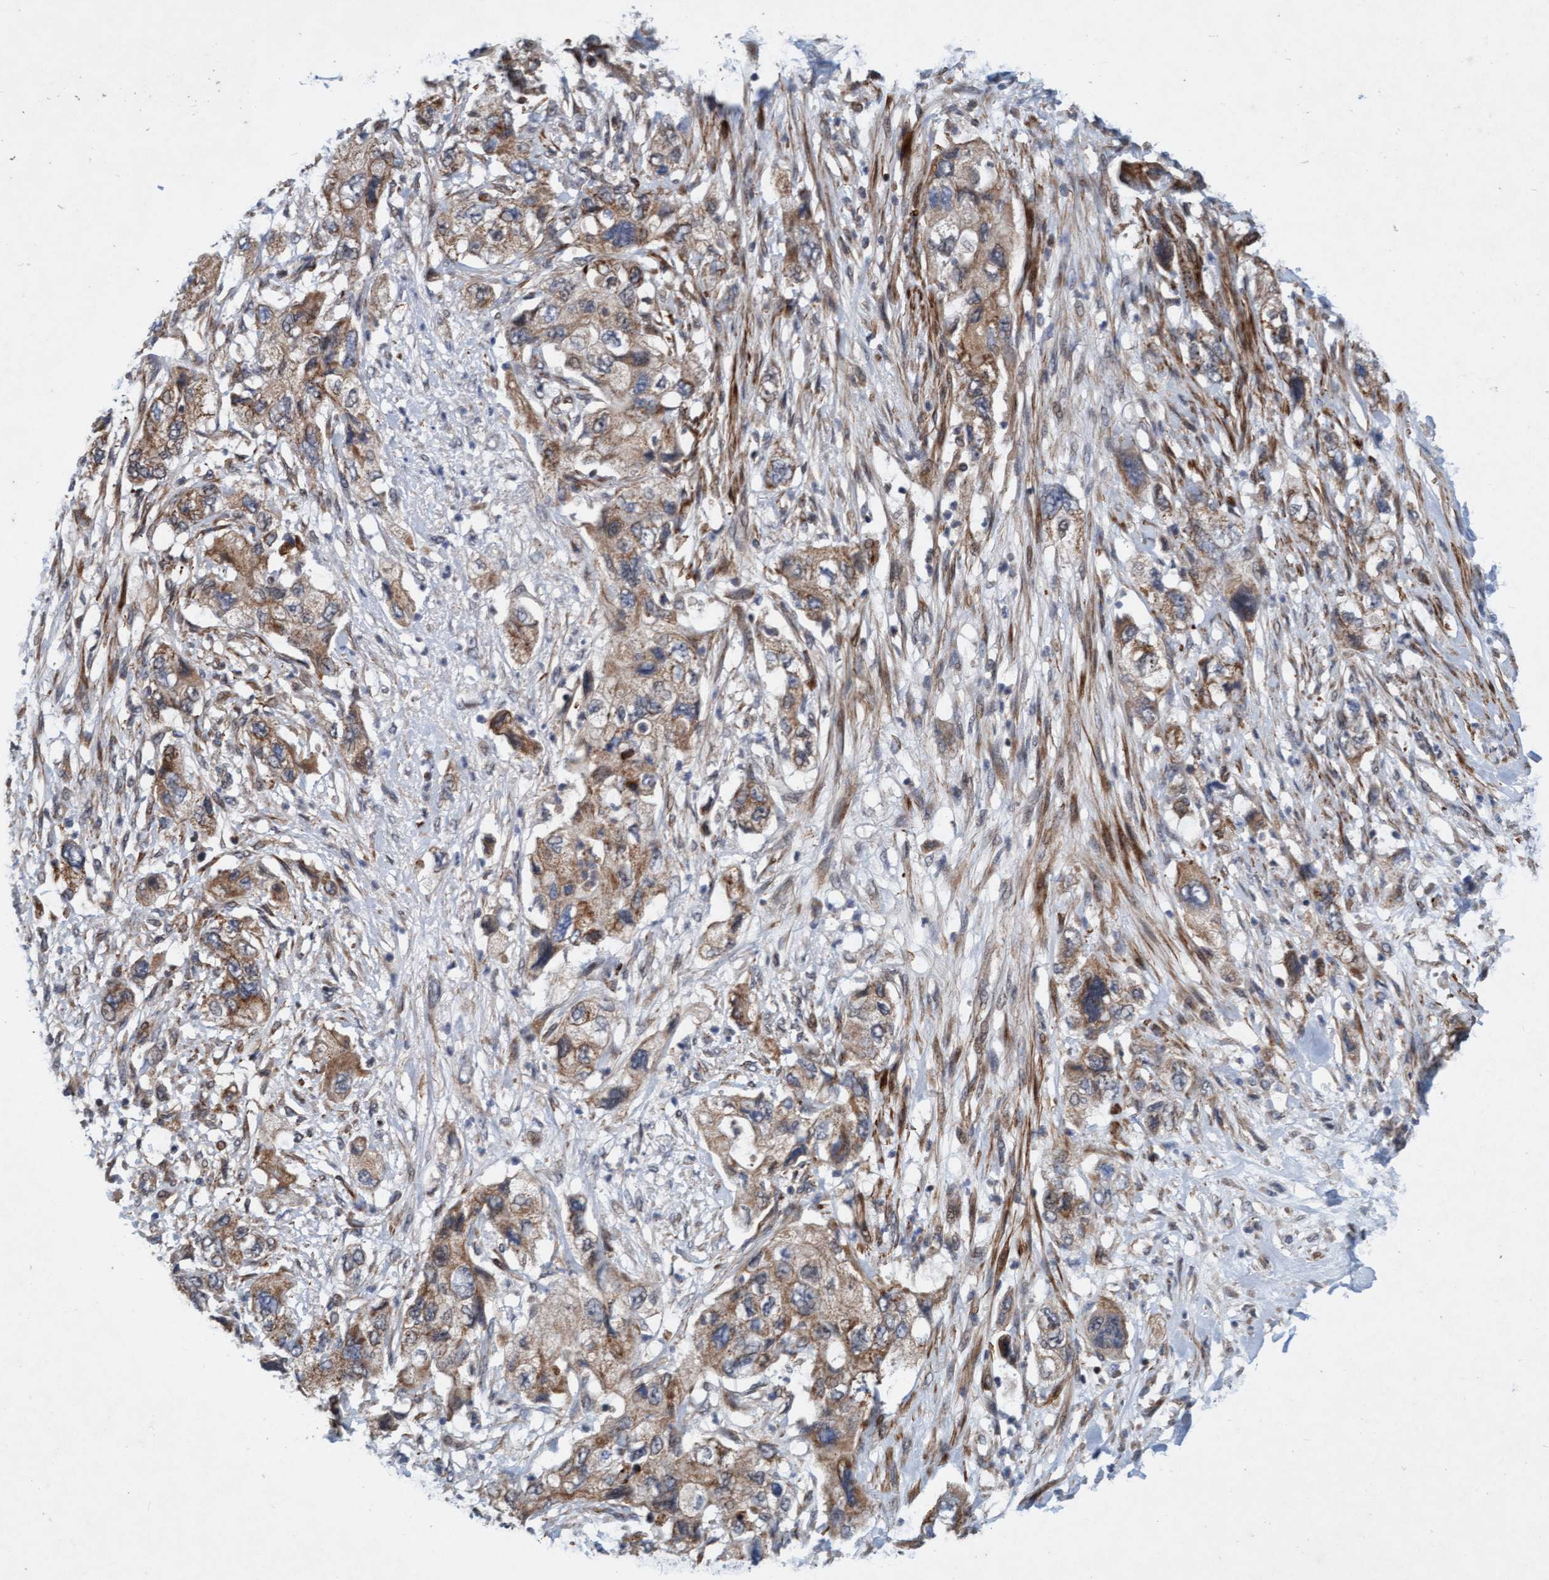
{"staining": {"intensity": "weak", "quantity": ">75%", "location": "cytoplasmic/membranous"}, "tissue": "pancreatic cancer", "cell_type": "Tumor cells", "image_type": "cancer", "snomed": [{"axis": "morphology", "description": "Adenocarcinoma, NOS"}, {"axis": "topography", "description": "Pancreas"}], "caption": "Weak cytoplasmic/membranous staining is appreciated in approximately >75% of tumor cells in pancreatic cancer (adenocarcinoma). (brown staining indicates protein expression, while blue staining denotes nuclei).", "gene": "TMEM70", "patient": {"sex": "female", "age": 73}}